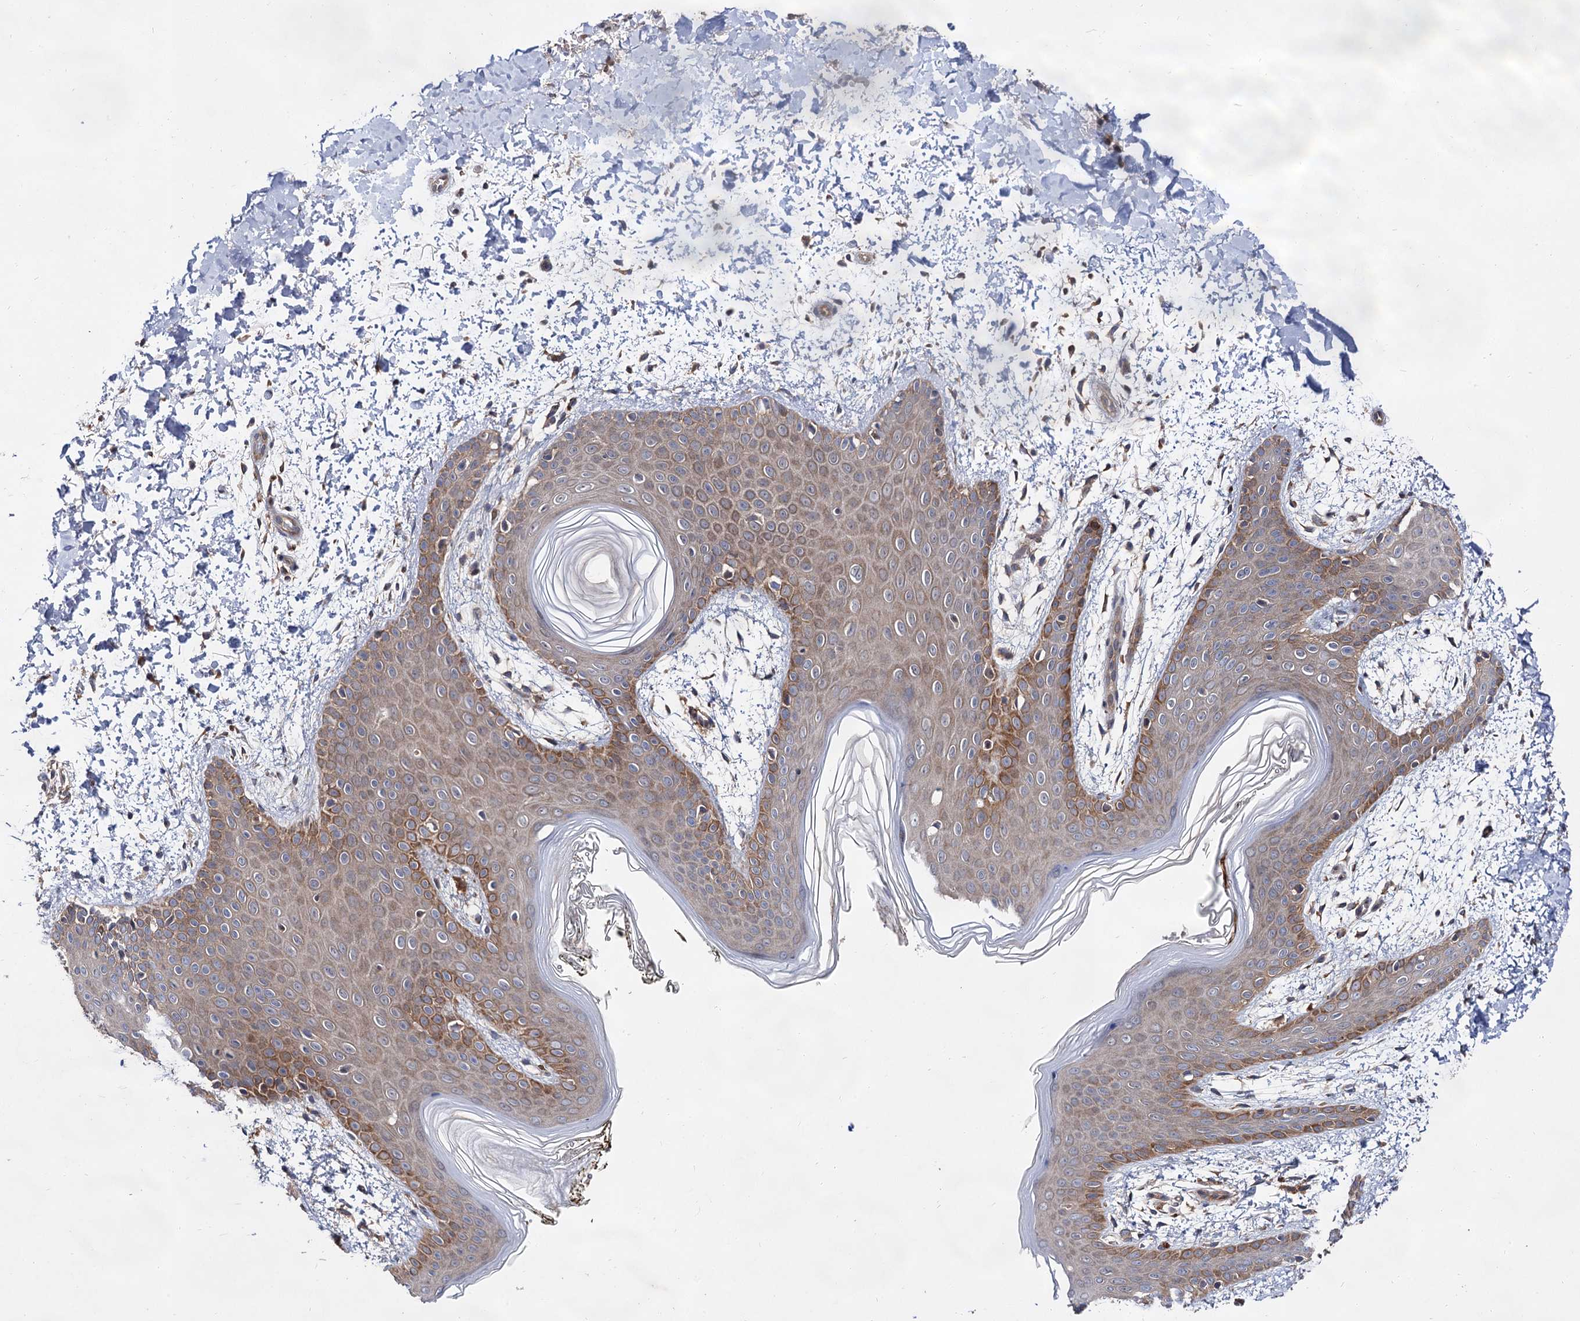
{"staining": {"intensity": "weak", "quantity": ">75%", "location": "cytoplasmic/membranous"}, "tissue": "skin", "cell_type": "Fibroblasts", "image_type": "normal", "snomed": [{"axis": "morphology", "description": "Normal tissue, NOS"}, {"axis": "topography", "description": "Skin"}], "caption": "High-power microscopy captured an immunohistochemistry image of normal skin, revealing weak cytoplasmic/membranous positivity in approximately >75% of fibroblasts.", "gene": "NAA25", "patient": {"sex": "male", "age": 36}}